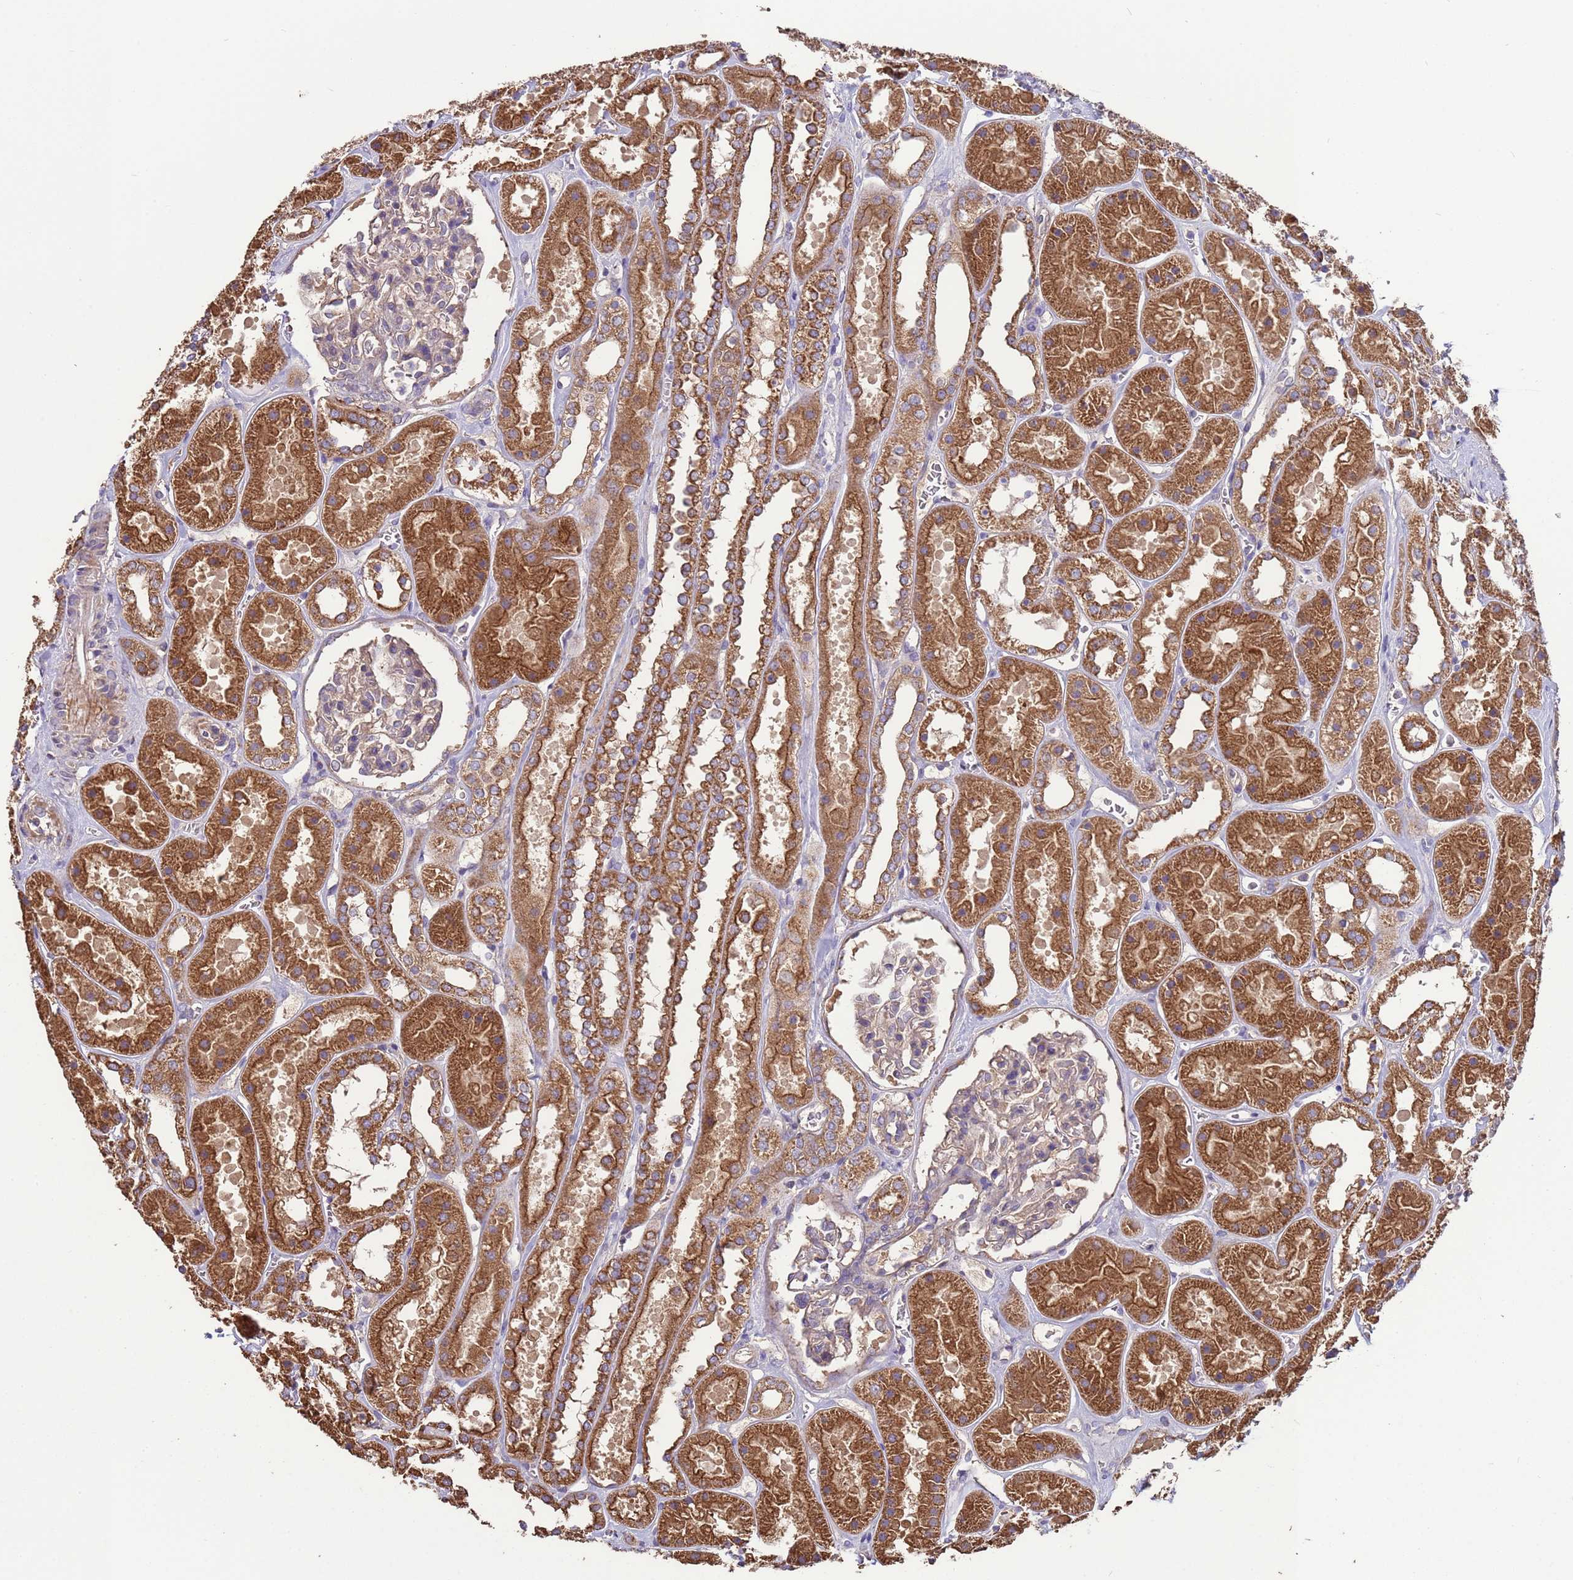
{"staining": {"intensity": "weak", "quantity": "25%-75%", "location": "cytoplasmic/membranous"}, "tissue": "kidney", "cell_type": "Cells in glomeruli", "image_type": "normal", "snomed": [{"axis": "morphology", "description": "Normal tissue, NOS"}, {"axis": "topography", "description": "Kidney"}], "caption": "DAB immunohistochemical staining of benign human kidney displays weak cytoplasmic/membranous protein expression in about 25%-75% of cells in glomeruli. (DAB = brown stain, brightfield microscopy at high magnification).", "gene": "EEF1AKMT1", "patient": {"sex": "female", "age": 41}}